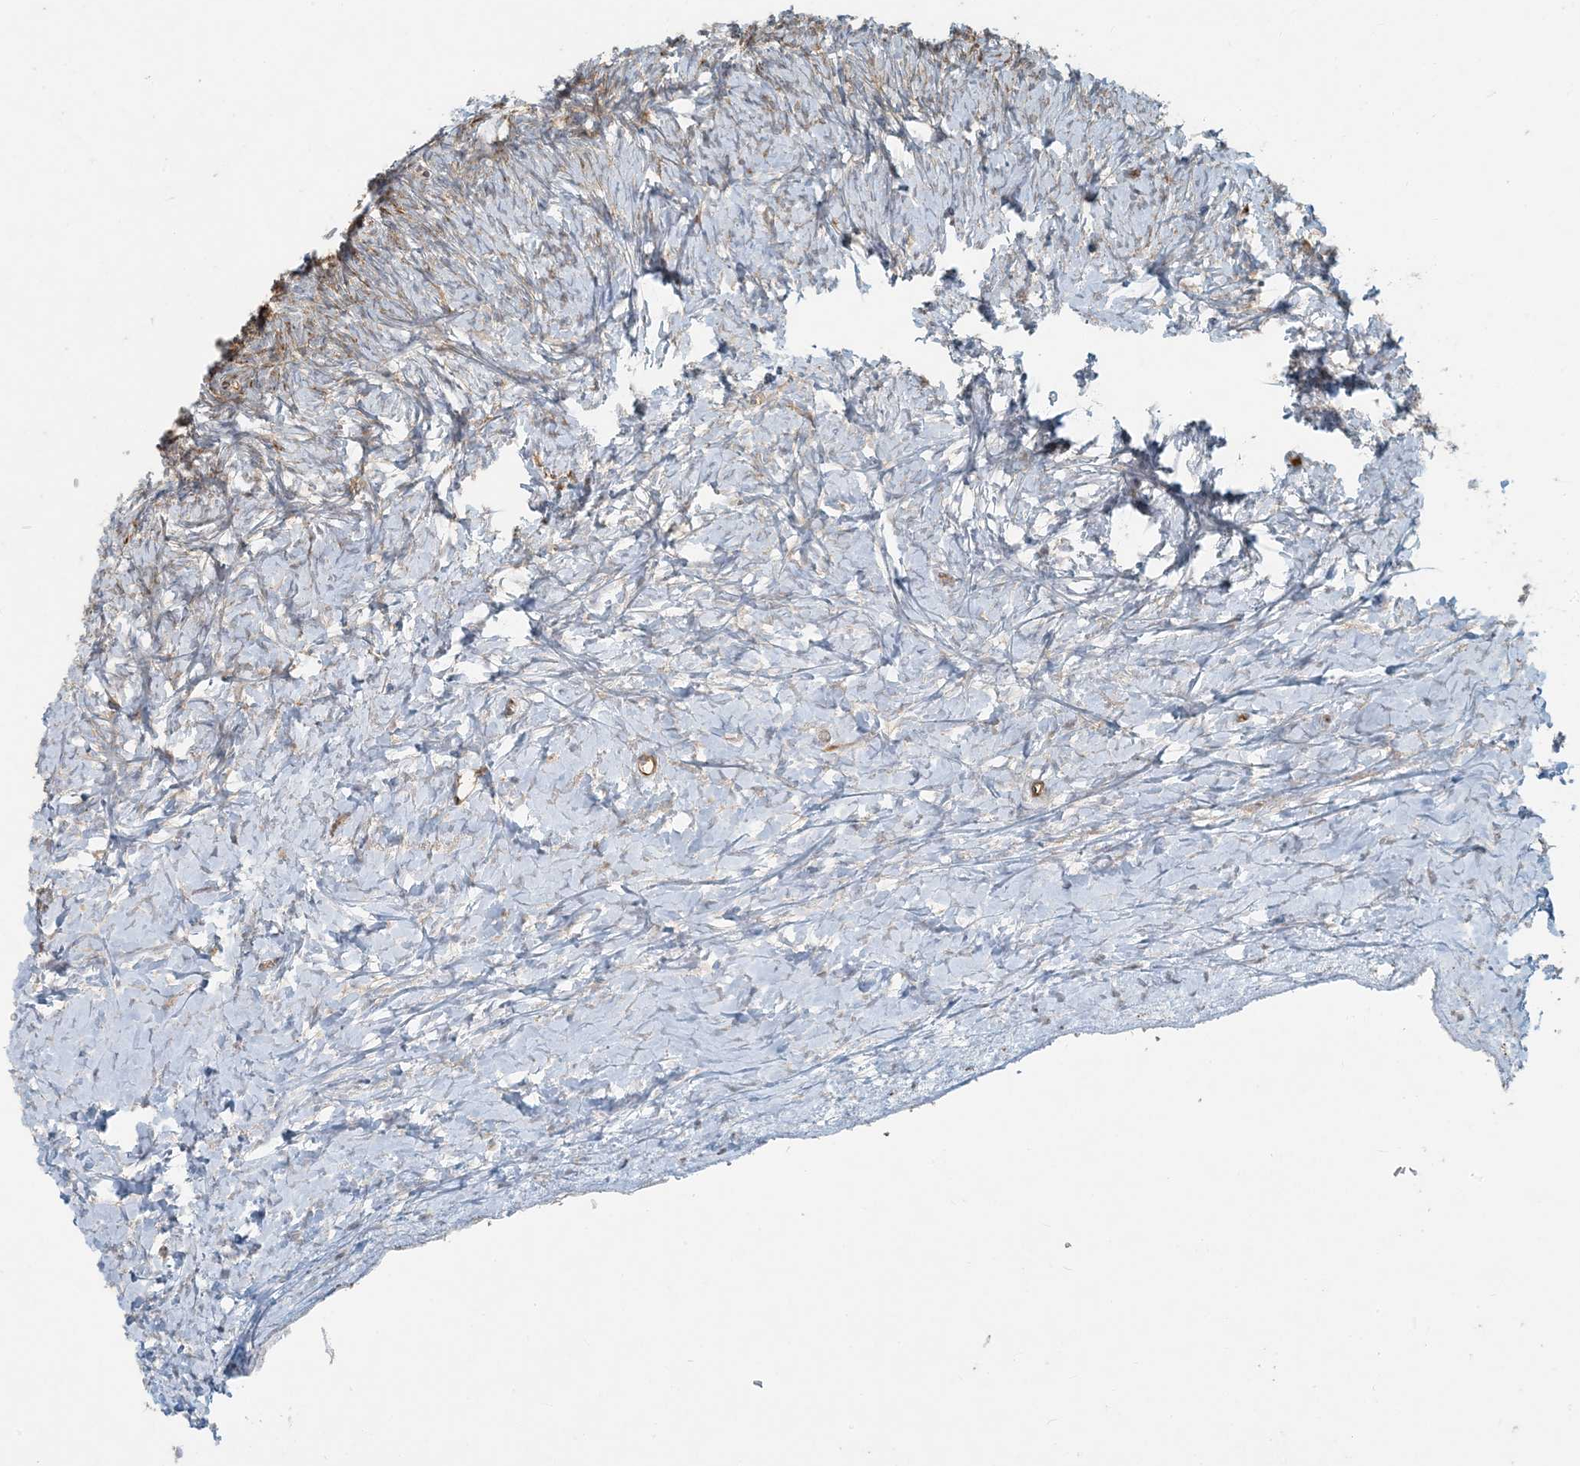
{"staining": {"intensity": "weak", "quantity": "25%-75%", "location": "cytoplasmic/membranous"}, "tissue": "ovary", "cell_type": "Ovarian stroma cells", "image_type": "normal", "snomed": [{"axis": "morphology", "description": "Normal tissue, NOS"}, {"axis": "morphology", "description": "Developmental malformation"}, {"axis": "topography", "description": "Ovary"}], "caption": "Protein analysis of normal ovary demonstrates weak cytoplasmic/membranous expression in about 25%-75% of ovarian stroma cells. Immunohistochemistry stains the protein in brown and the nuclei are stained blue.", "gene": "BCORL1", "patient": {"sex": "female", "age": 39}}